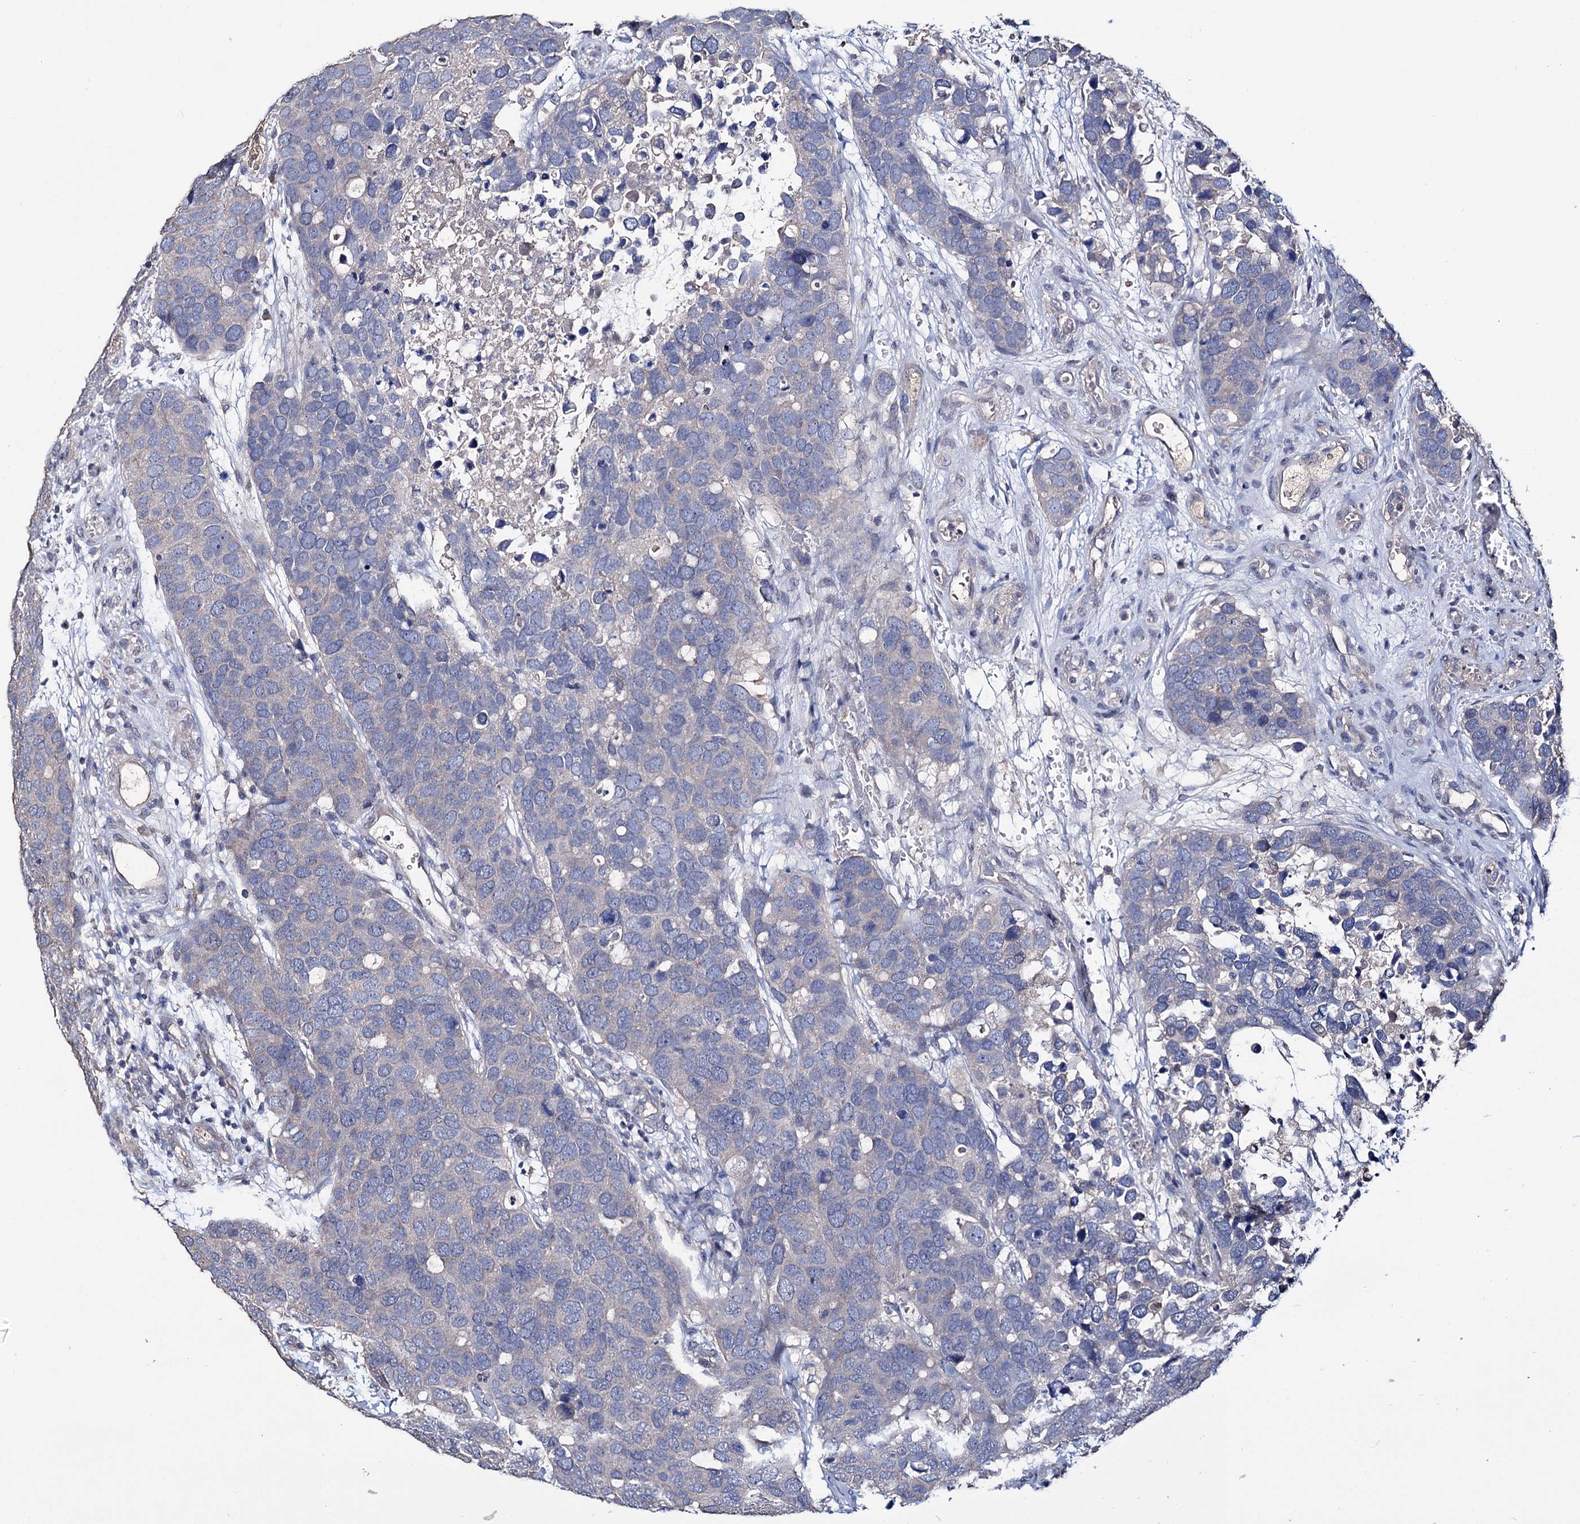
{"staining": {"intensity": "negative", "quantity": "none", "location": "none"}, "tissue": "breast cancer", "cell_type": "Tumor cells", "image_type": "cancer", "snomed": [{"axis": "morphology", "description": "Duct carcinoma"}, {"axis": "topography", "description": "Breast"}], "caption": "The image reveals no staining of tumor cells in breast intraductal carcinoma.", "gene": "EPB41L5", "patient": {"sex": "female", "age": 83}}